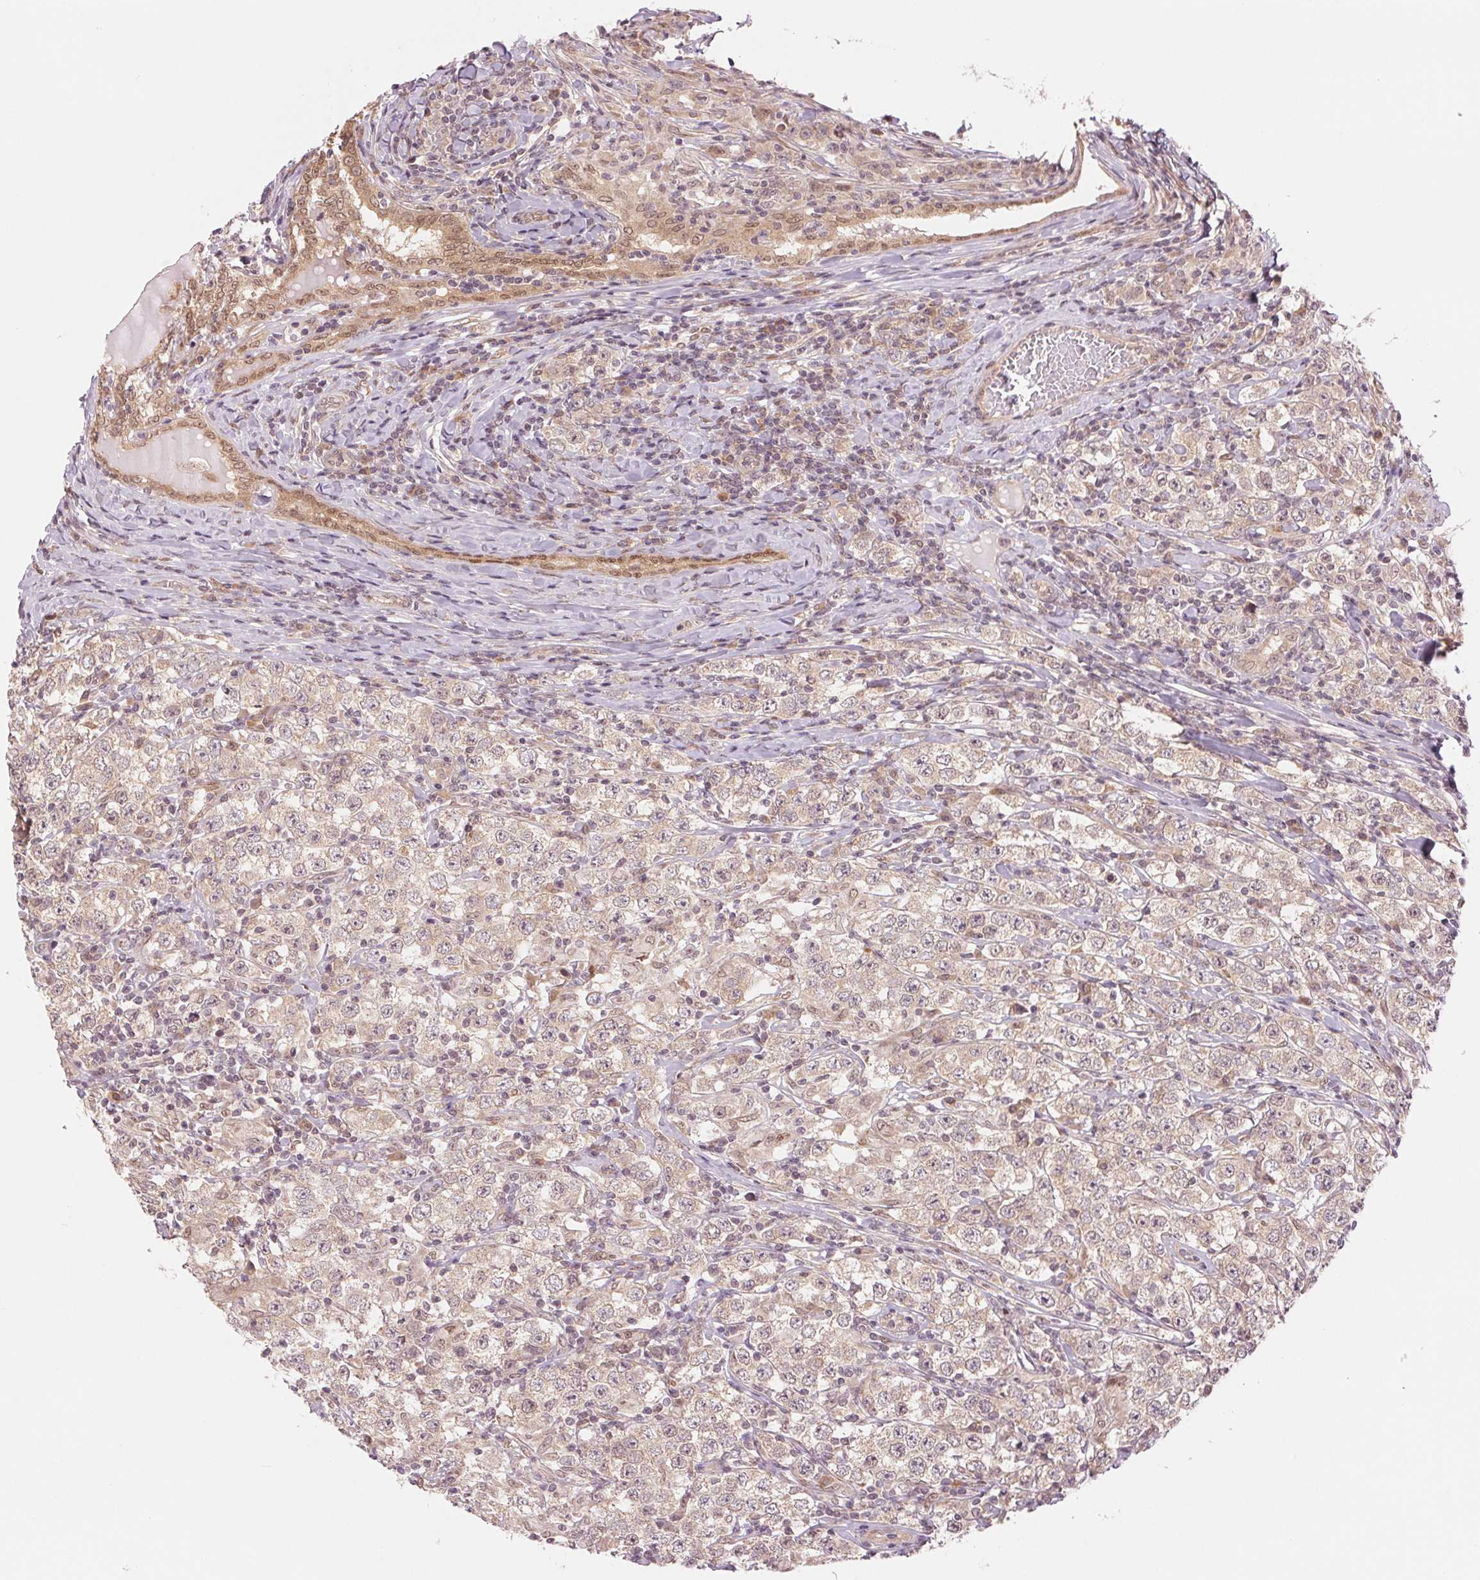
{"staining": {"intensity": "weak", "quantity": ">75%", "location": "cytoplasmic/membranous"}, "tissue": "testis cancer", "cell_type": "Tumor cells", "image_type": "cancer", "snomed": [{"axis": "morphology", "description": "Seminoma, NOS"}, {"axis": "morphology", "description": "Carcinoma, Embryonal, NOS"}, {"axis": "topography", "description": "Testis"}], "caption": "Weak cytoplasmic/membranous protein positivity is present in approximately >75% of tumor cells in testis embryonal carcinoma.", "gene": "ERI3", "patient": {"sex": "male", "age": 41}}